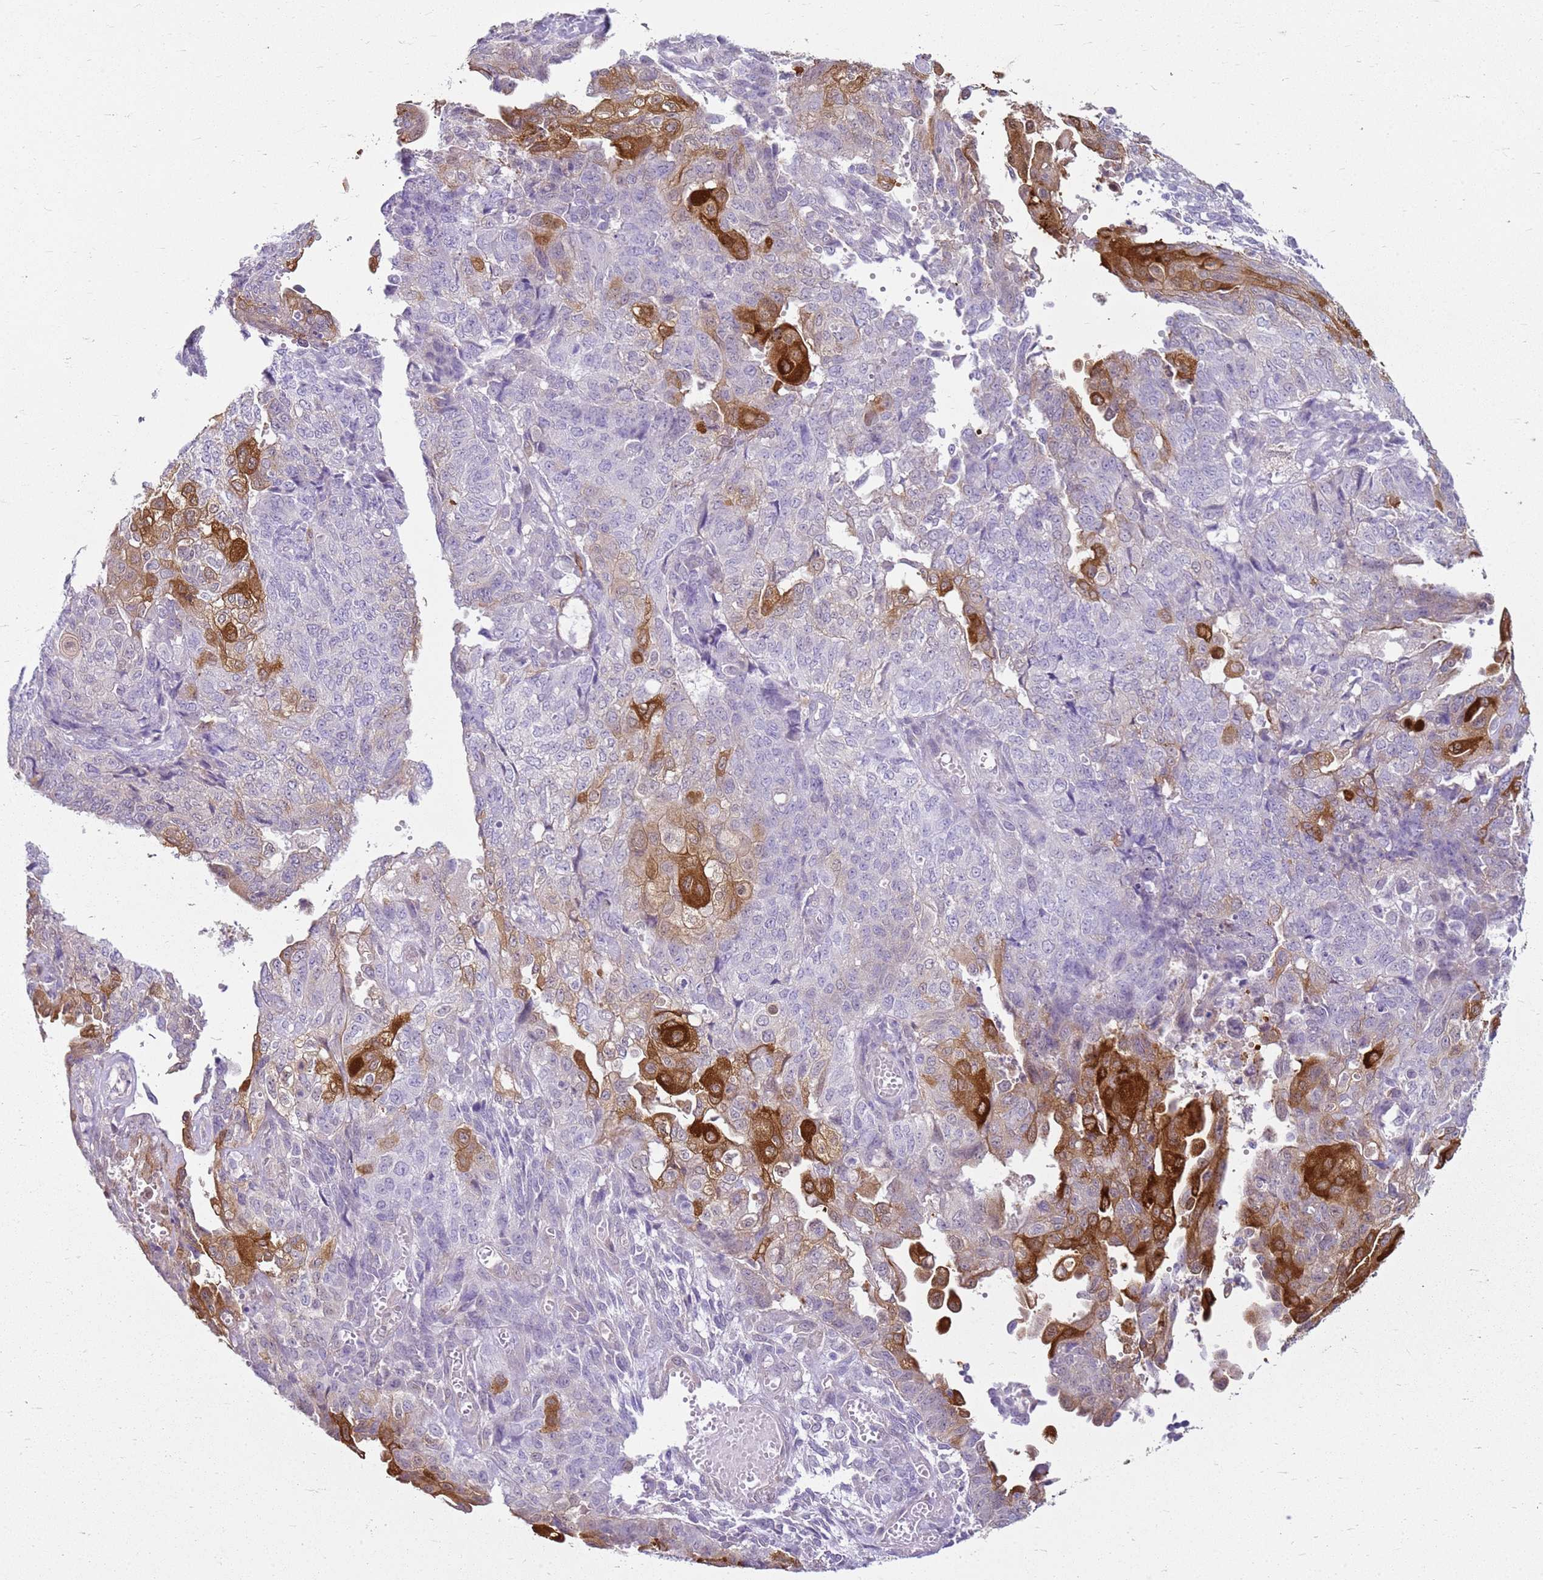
{"staining": {"intensity": "strong", "quantity": "<25%", "location": "cytoplasmic/membranous"}, "tissue": "endometrial cancer", "cell_type": "Tumor cells", "image_type": "cancer", "snomed": [{"axis": "morphology", "description": "Adenocarcinoma, NOS"}, {"axis": "topography", "description": "Endometrium"}], "caption": "Immunohistochemistry histopathology image of human endometrial adenocarcinoma stained for a protein (brown), which reveals medium levels of strong cytoplasmic/membranous positivity in approximately <25% of tumor cells.", "gene": "HSPB1", "patient": {"sex": "female", "age": 32}}